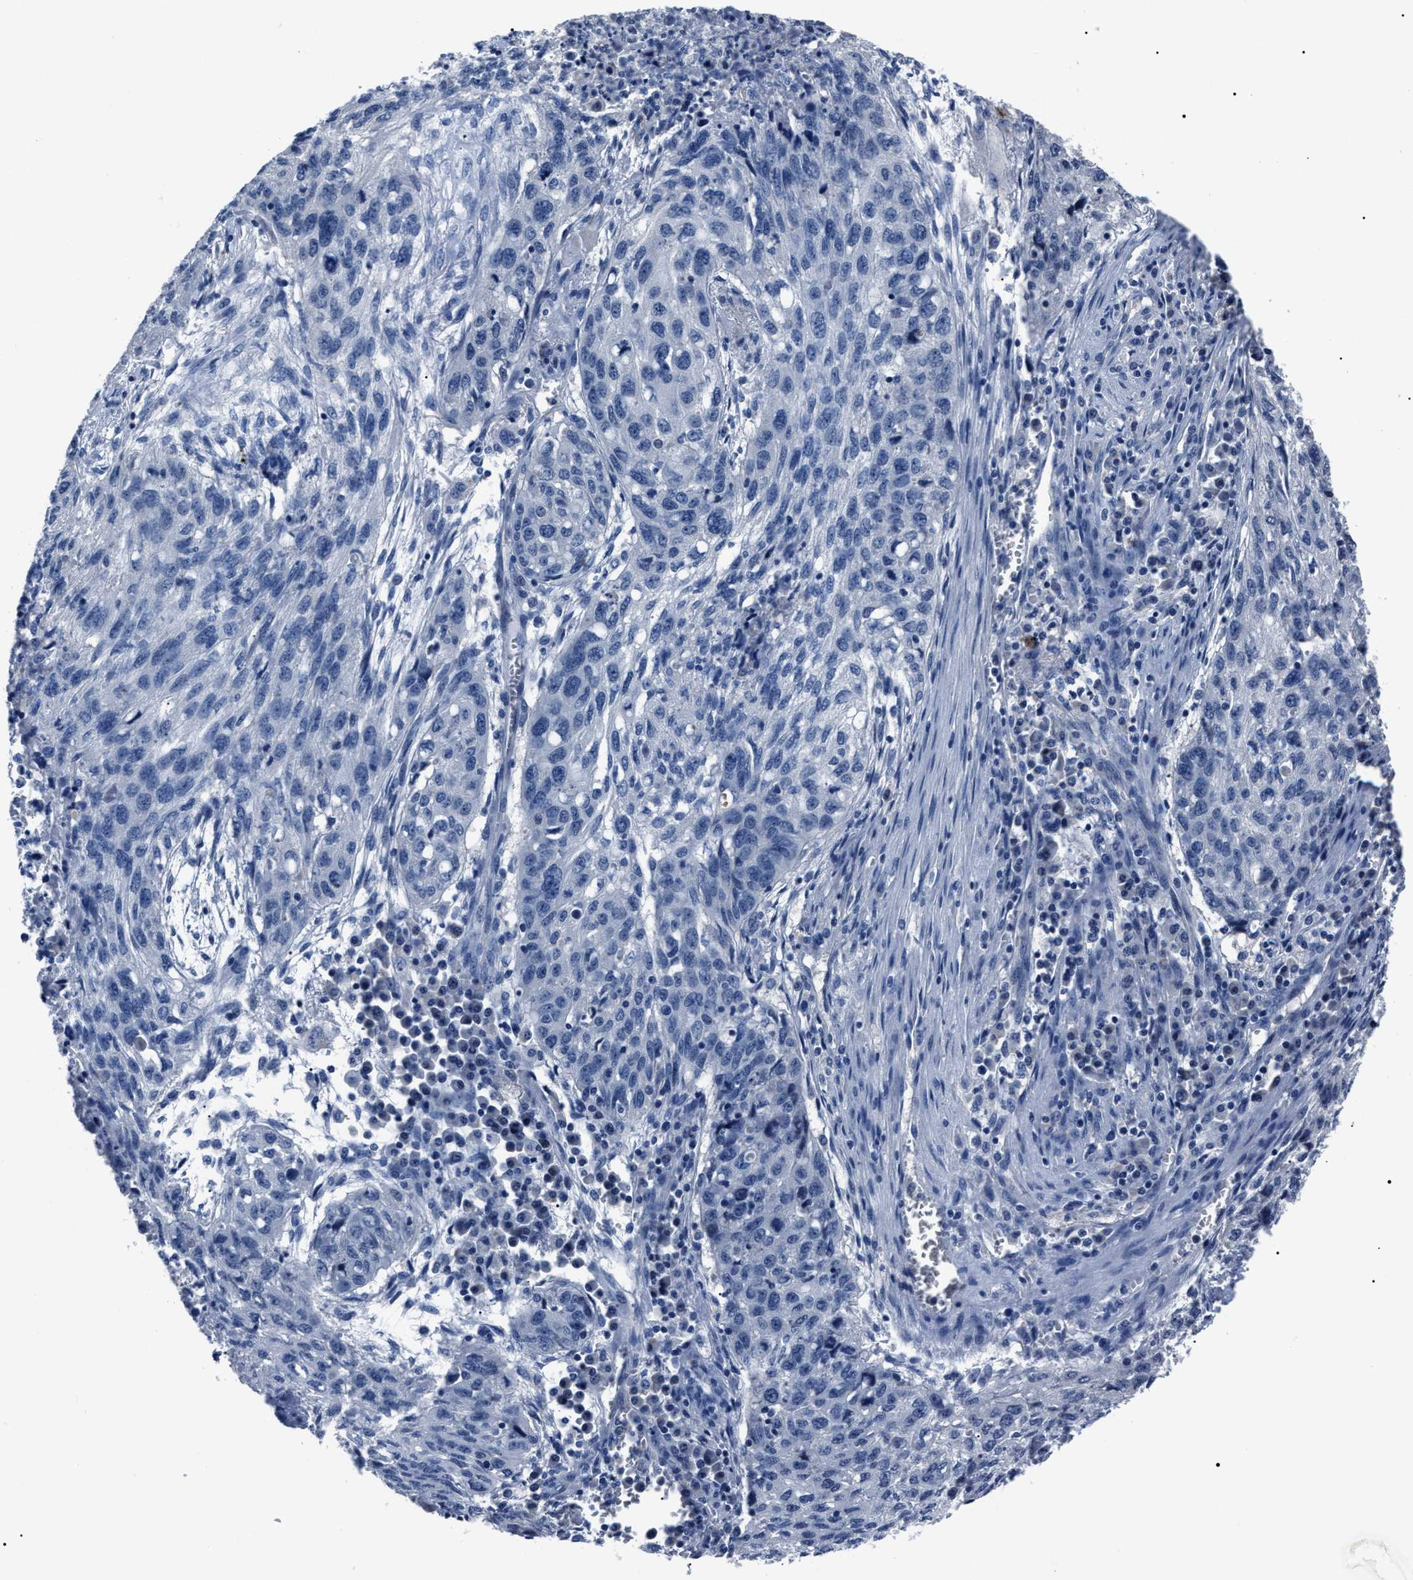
{"staining": {"intensity": "negative", "quantity": "none", "location": "none"}, "tissue": "lung cancer", "cell_type": "Tumor cells", "image_type": "cancer", "snomed": [{"axis": "morphology", "description": "Squamous cell carcinoma, NOS"}, {"axis": "topography", "description": "Lung"}], "caption": "Lung cancer was stained to show a protein in brown. There is no significant expression in tumor cells.", "gene": "LRWD1", "patient": {"sex": "female", "age": 63}}